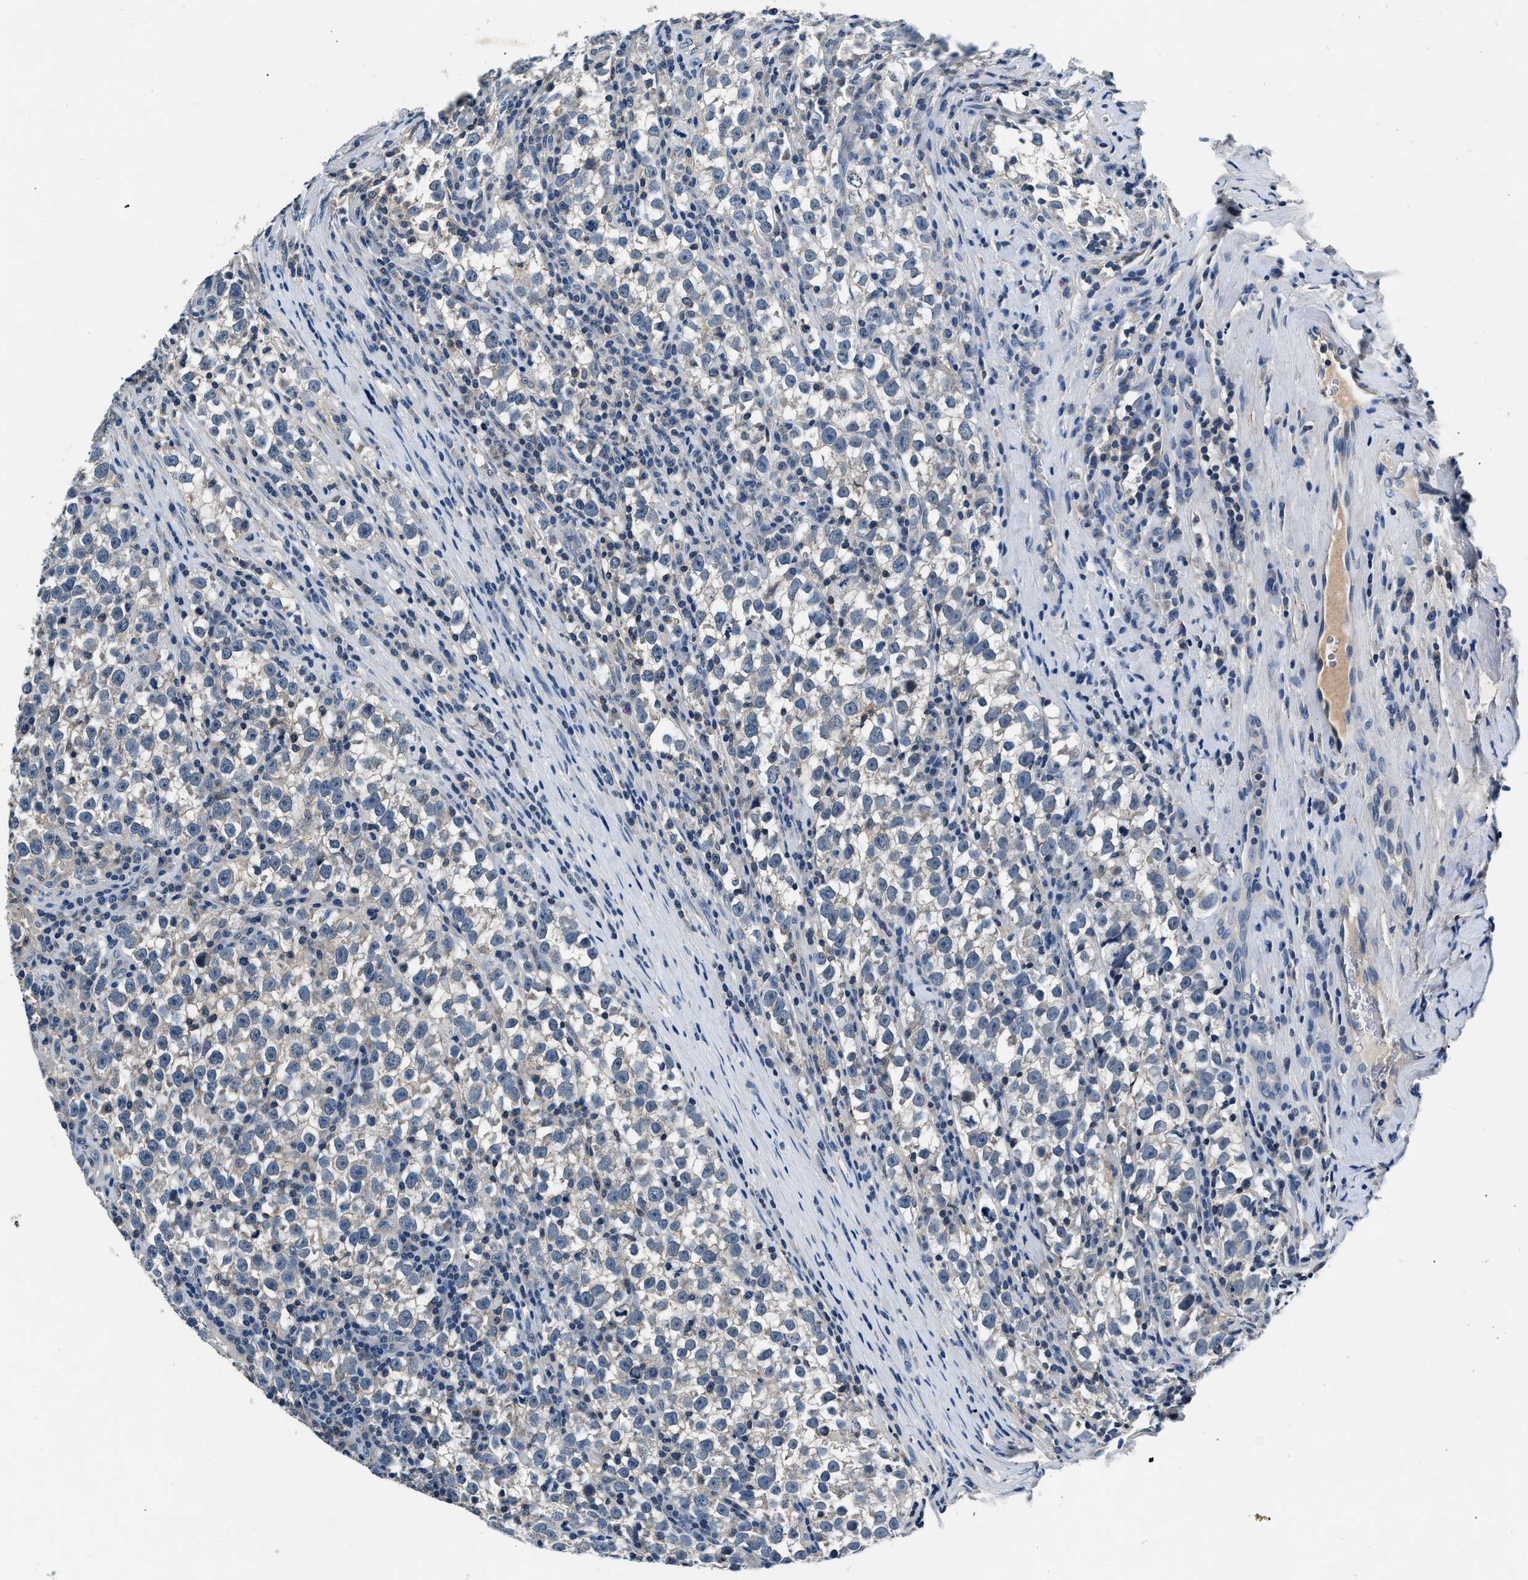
{"staining": {"intensity": "negative", "quantity": "none", "location": "none"}, "tissue": "testis cancer", "cell_type": "Tumor cells", "image_type": "cancer", "snomed": [{"axis": "morphology", "description": "Normal tissue, NOS"}, {"axis": "morphology", "description": "Seminoma, NOS"}, {"axis": "topography", "description": "Testis"}], "caption": "Tumor cells show no significant staining in testis seminoma.", "gene": "DENND6B", "patient": {"sex": "male", "age": 43}}